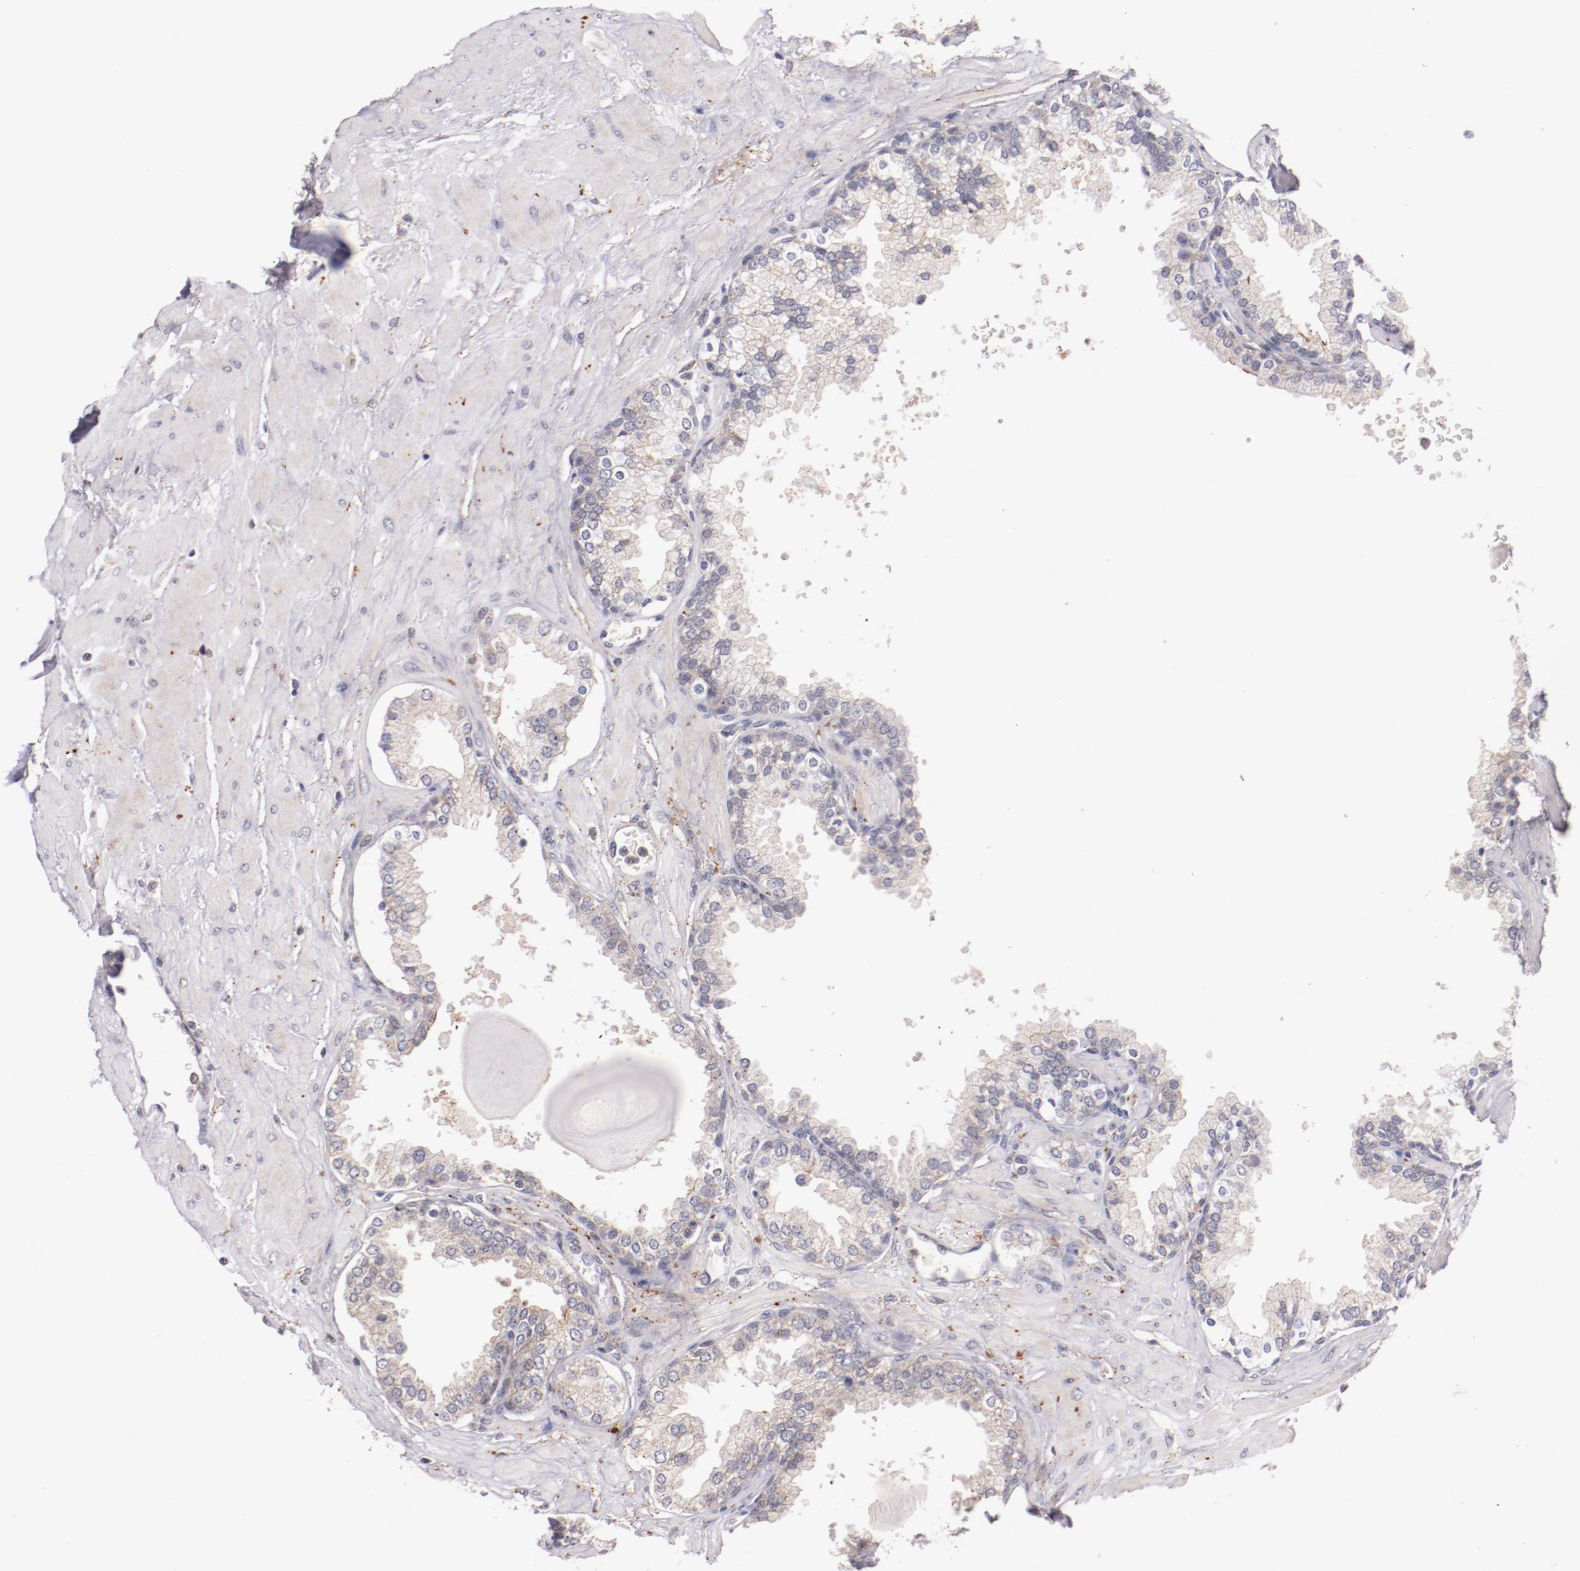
{"staining": {"intensity": "negative", "quantity": "none", "location": "none"}, "tissue": "prostate", "cell_type": "Glandular cells", "image_type": "normal", "snomed": [{"axis": "morphology", "description": "Normal tissue, NOS"}, {"axis": "topography", "description": "Prostate"}], "caption": "Unremarkable prostate was stained to show a protein in brown. There is no significant positivity in glandular cells. (DAB (3,3'-diaminobenzidine) immunohistochemistry with hematoxylin counter stain).", "gene": "SYP", "patient": {"sex": "male", "age": 51}}